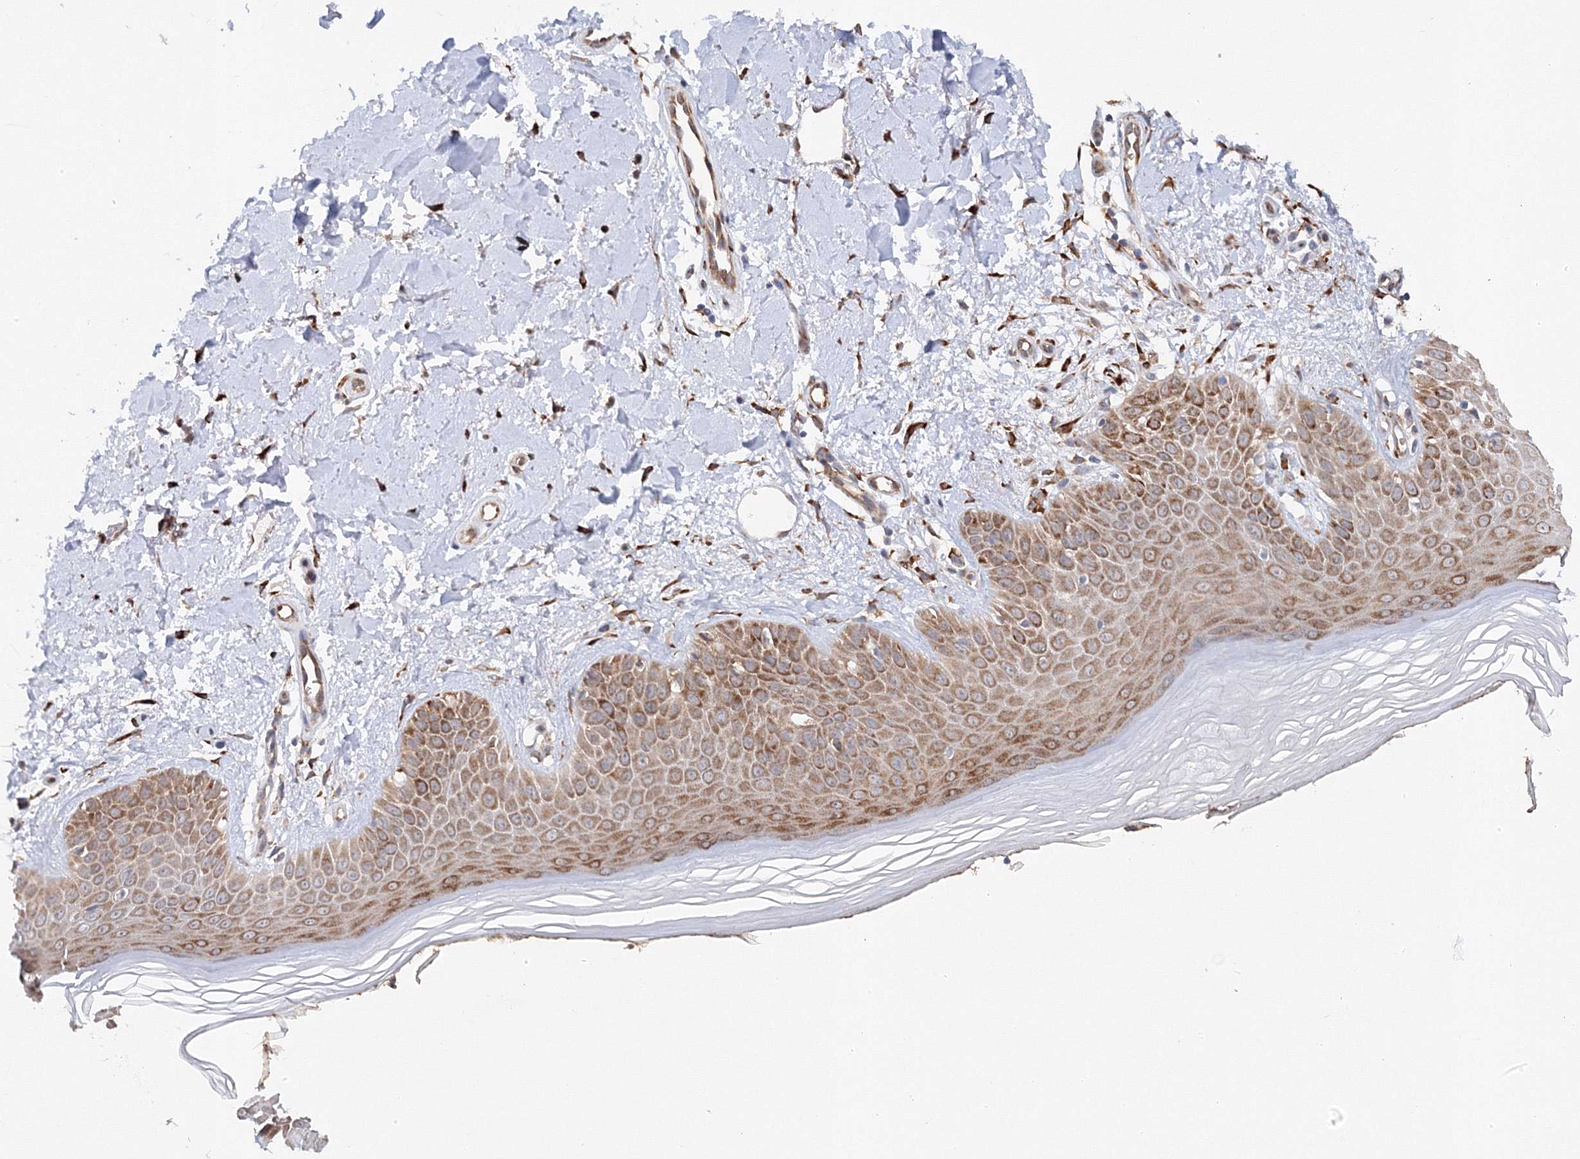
{"staining": {"intensity": "weak", "quantity": ">75%", "location": "cytoplasmic/membranous"}, "tissue": "skin", "cell_type": "Fibroblasts", "image_type": "normal", "snomed": [{"axis": "morphology", "description": "Normal tissue, NOS"}, {"axis": "topography", "description": "Skin"}], "caption": "Skin stained with immunohistochemistry exhibits weak cytoplasmic/membranous positivity in about >75% of fibroblasts.", "gene": "DIS3L2", "patient": {"sex": "female", "age": 64}}